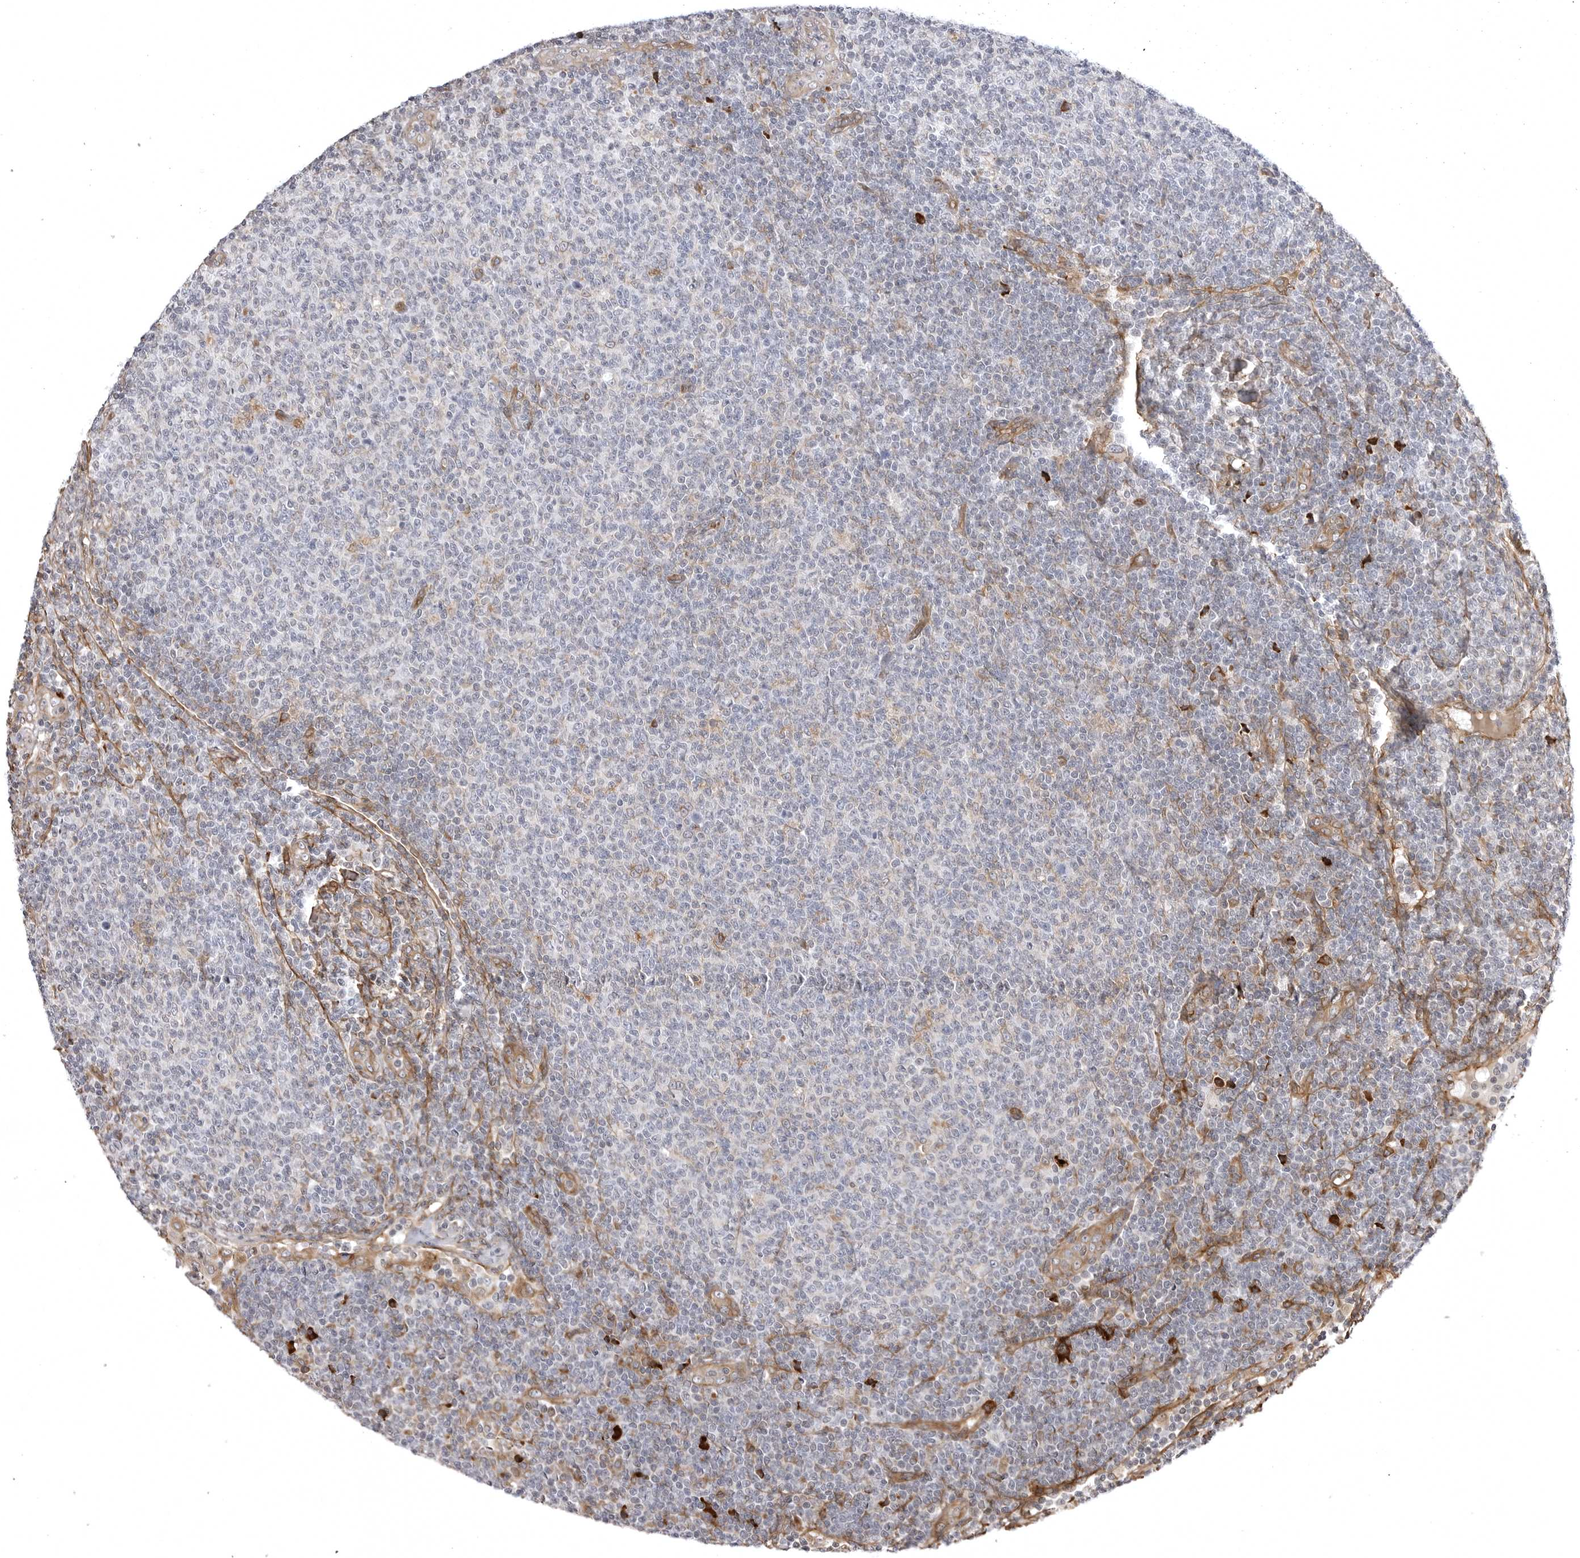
{"staining": {"intensity": "negative", "quantity": "none", "location": "none"}, "tissue": "lymphoma", "cell_type": "Tumor cells", "image_type": "cancer", "snomed": [{"axis": "morphology", "description": "Malignant lymphoma, non-Hodgkin's type, Low grade"}, {"axis": "topography", "description": "Lymph node"}], "caption": "Human lymphoma stained for a protein using IHC displays no staining in tumor cells.", "gene": "ARL5A", "patient": {"sex": "male", "age": 66}}